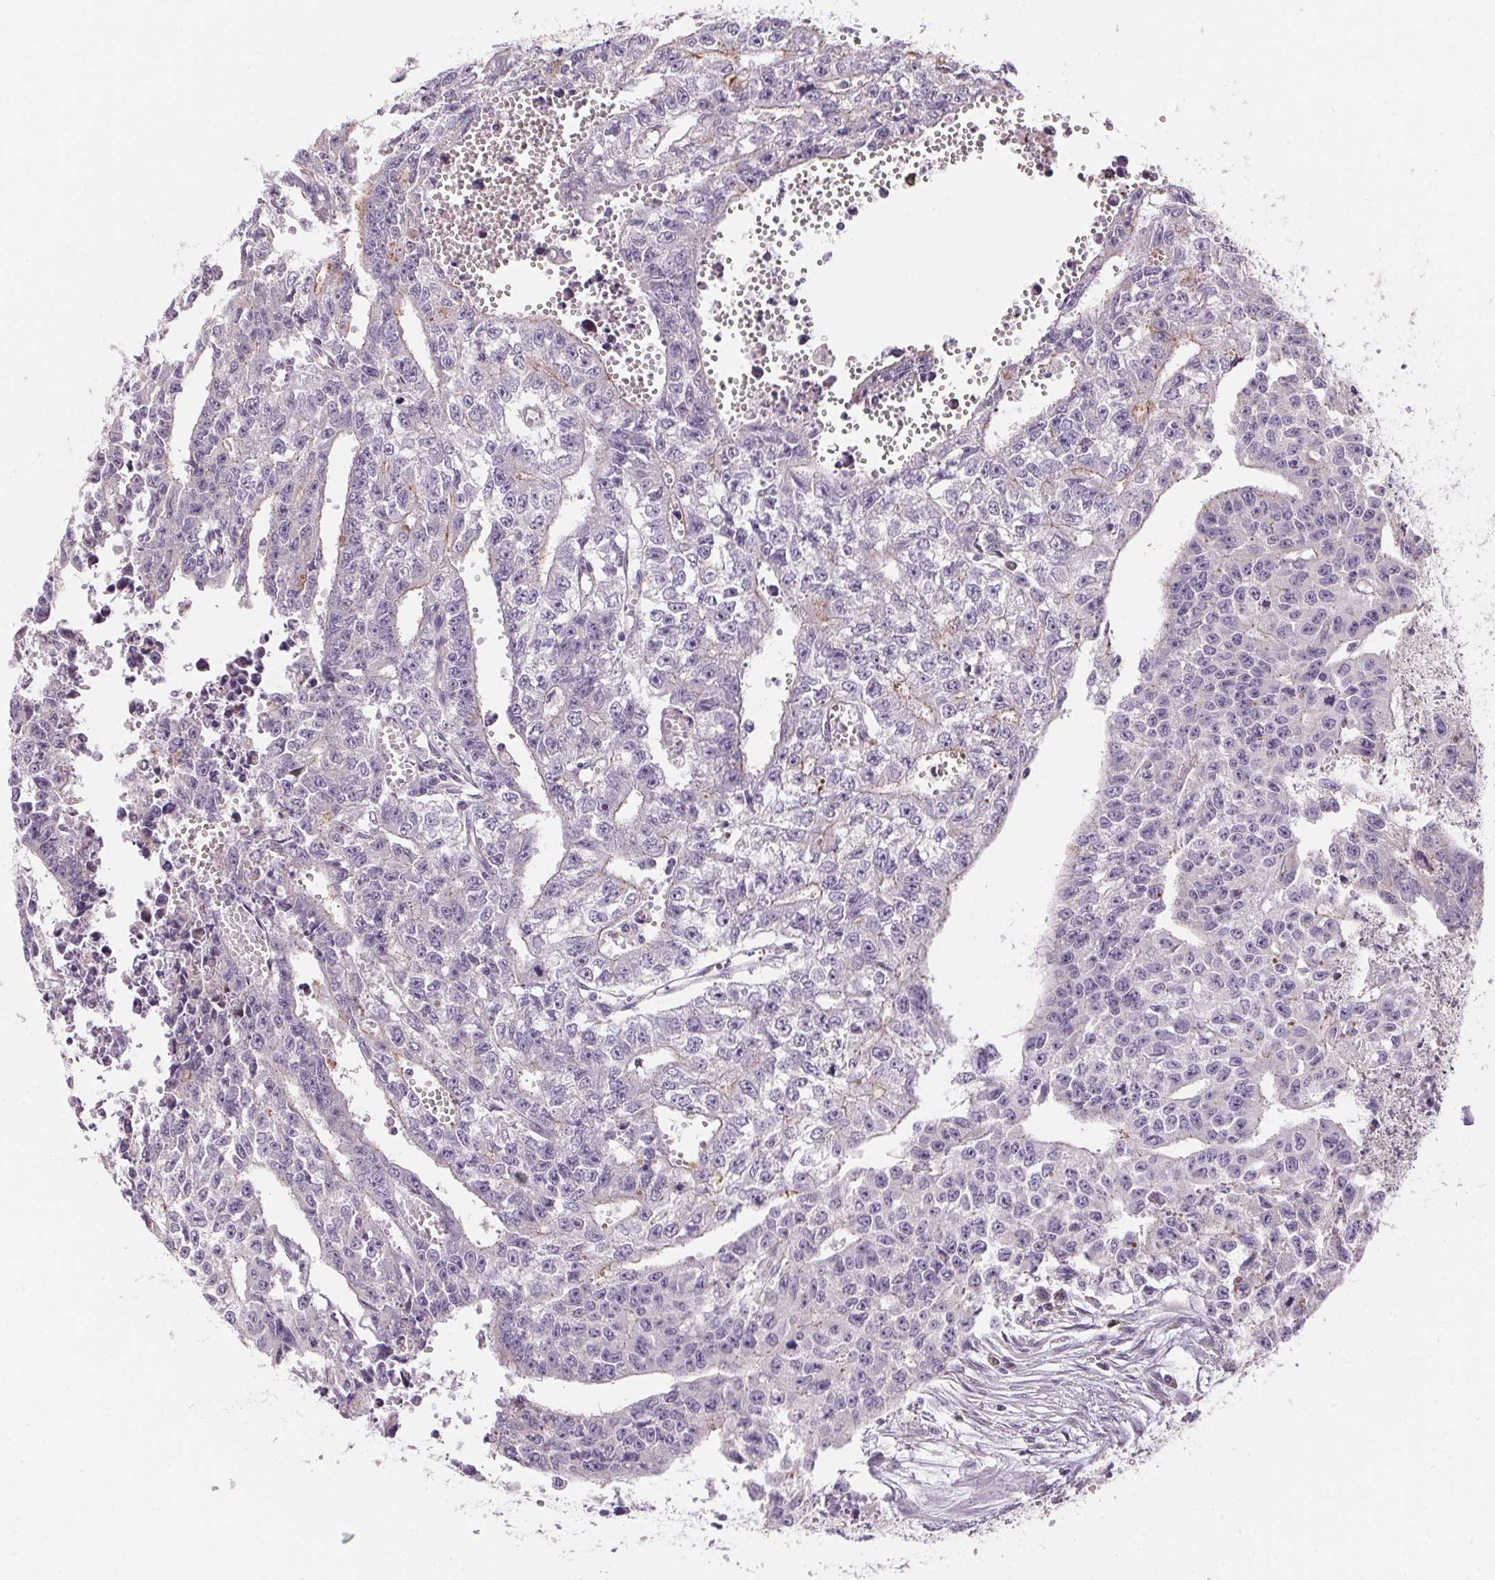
{"staining": {"intensity": "negative", "quantity": "none", "location": "none"}, "tissue": "testis cancer", "cell_type": "Tumor cells", "image_type": "cancer", "snomed": [{"axis": "morphology", "description": "Carcinoma, Embryonal, NOS"}, {"axis": "morphology", "description": "Teratoma, malignant, NOS"}, {"axis": "topography", "description": "Testis"}], "caption": "Immunohistochemical staining of testis cancer reveals no significant staining in tumor cells.", "gene": "UNC13B", "patient": {"sex": "male", "age": 24}}